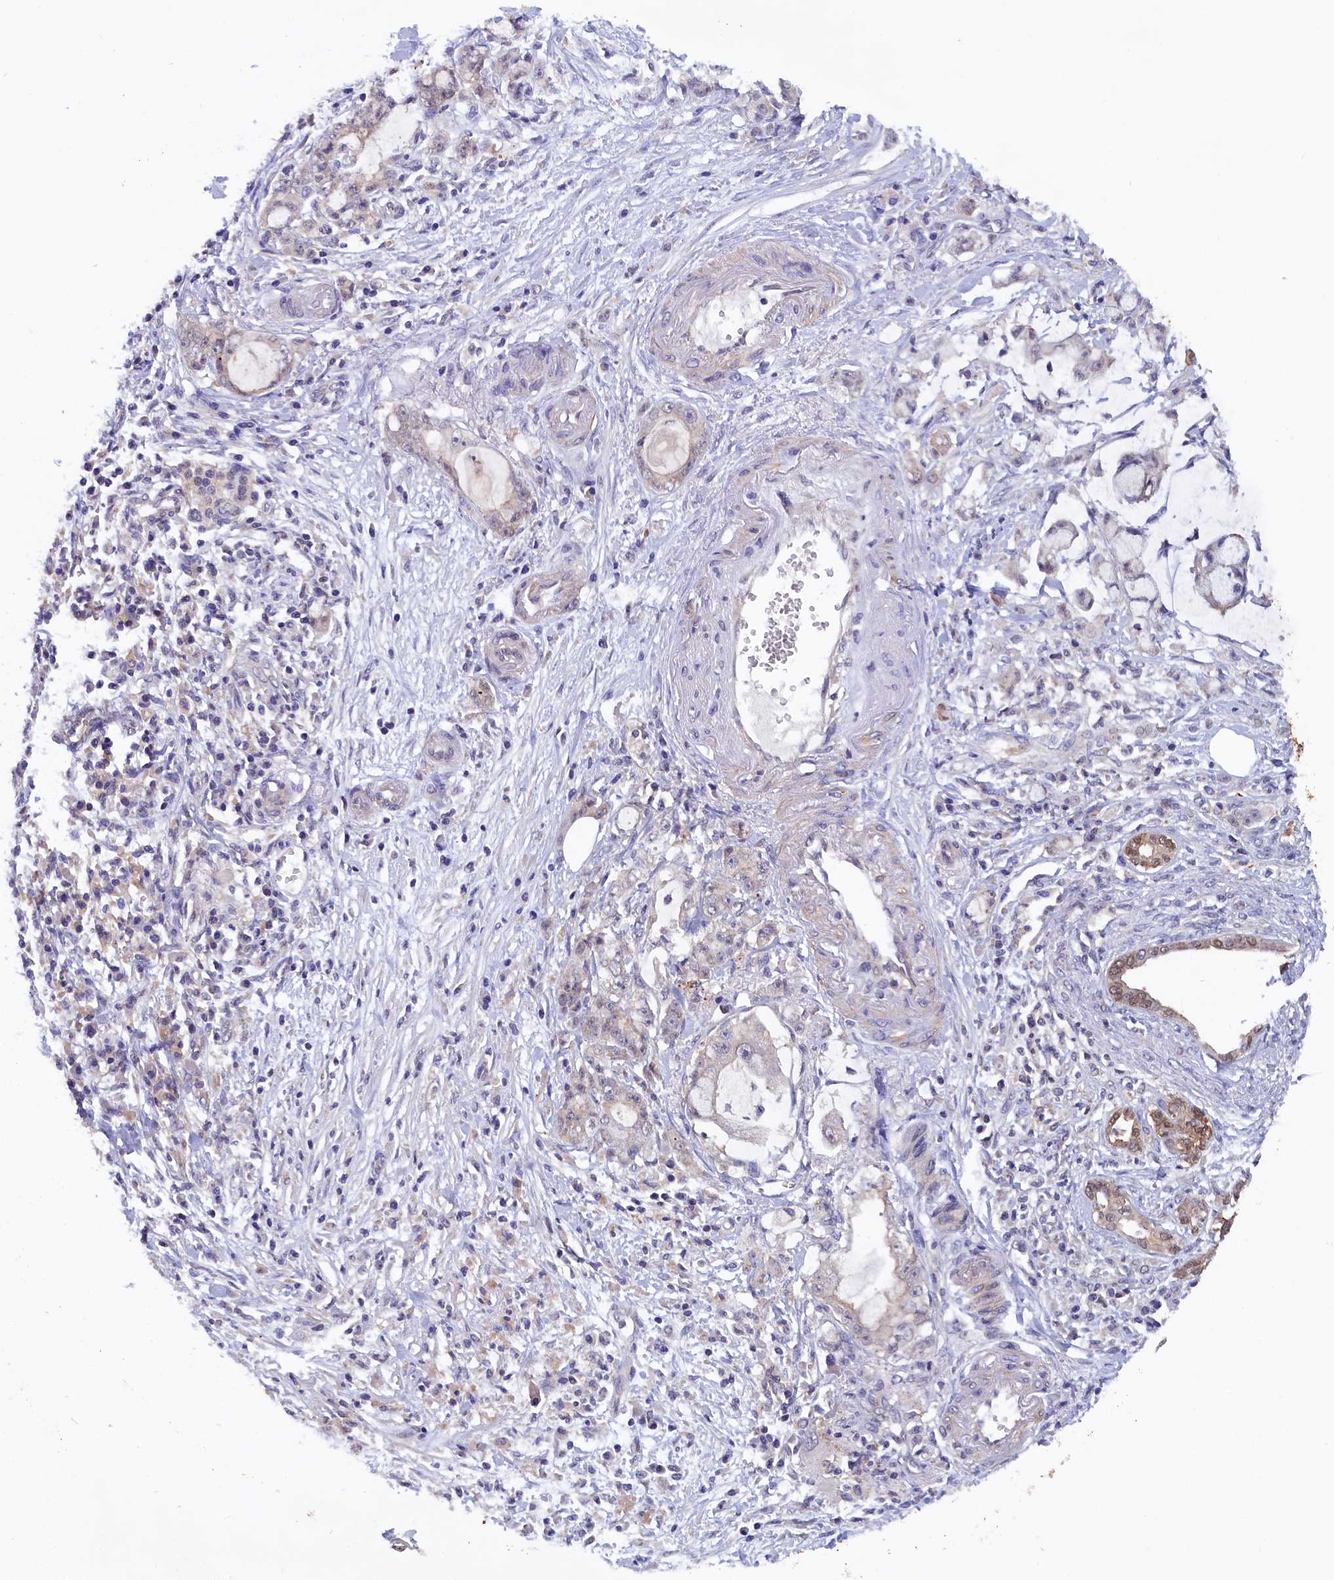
{"staining": {"intensity": "weak", "quantity": "<25%", "location": "cytoplasmic/membranous,nuclear"}, "tissue": "pancreatic cancer", "cell_type": "Tumor cells", "image_type": "cancer", "snomed": [{"axis": "morphology", "description": "Adenocarcinoma, NOS"}, {"axis": "topography", "description": "Pancreas"}], "caption": "Immunohistochemical staining of pancreatic cancer (adenocarcinoma) reveals no significant positivity in tumor cells. (Stains: DAB immunohistochemistry with hematoxylin counter stain, Microscopy: brightfield microscopy at high magnification).", "gene": "JPT2", "patient": {"sex": "female", "age": 73}}